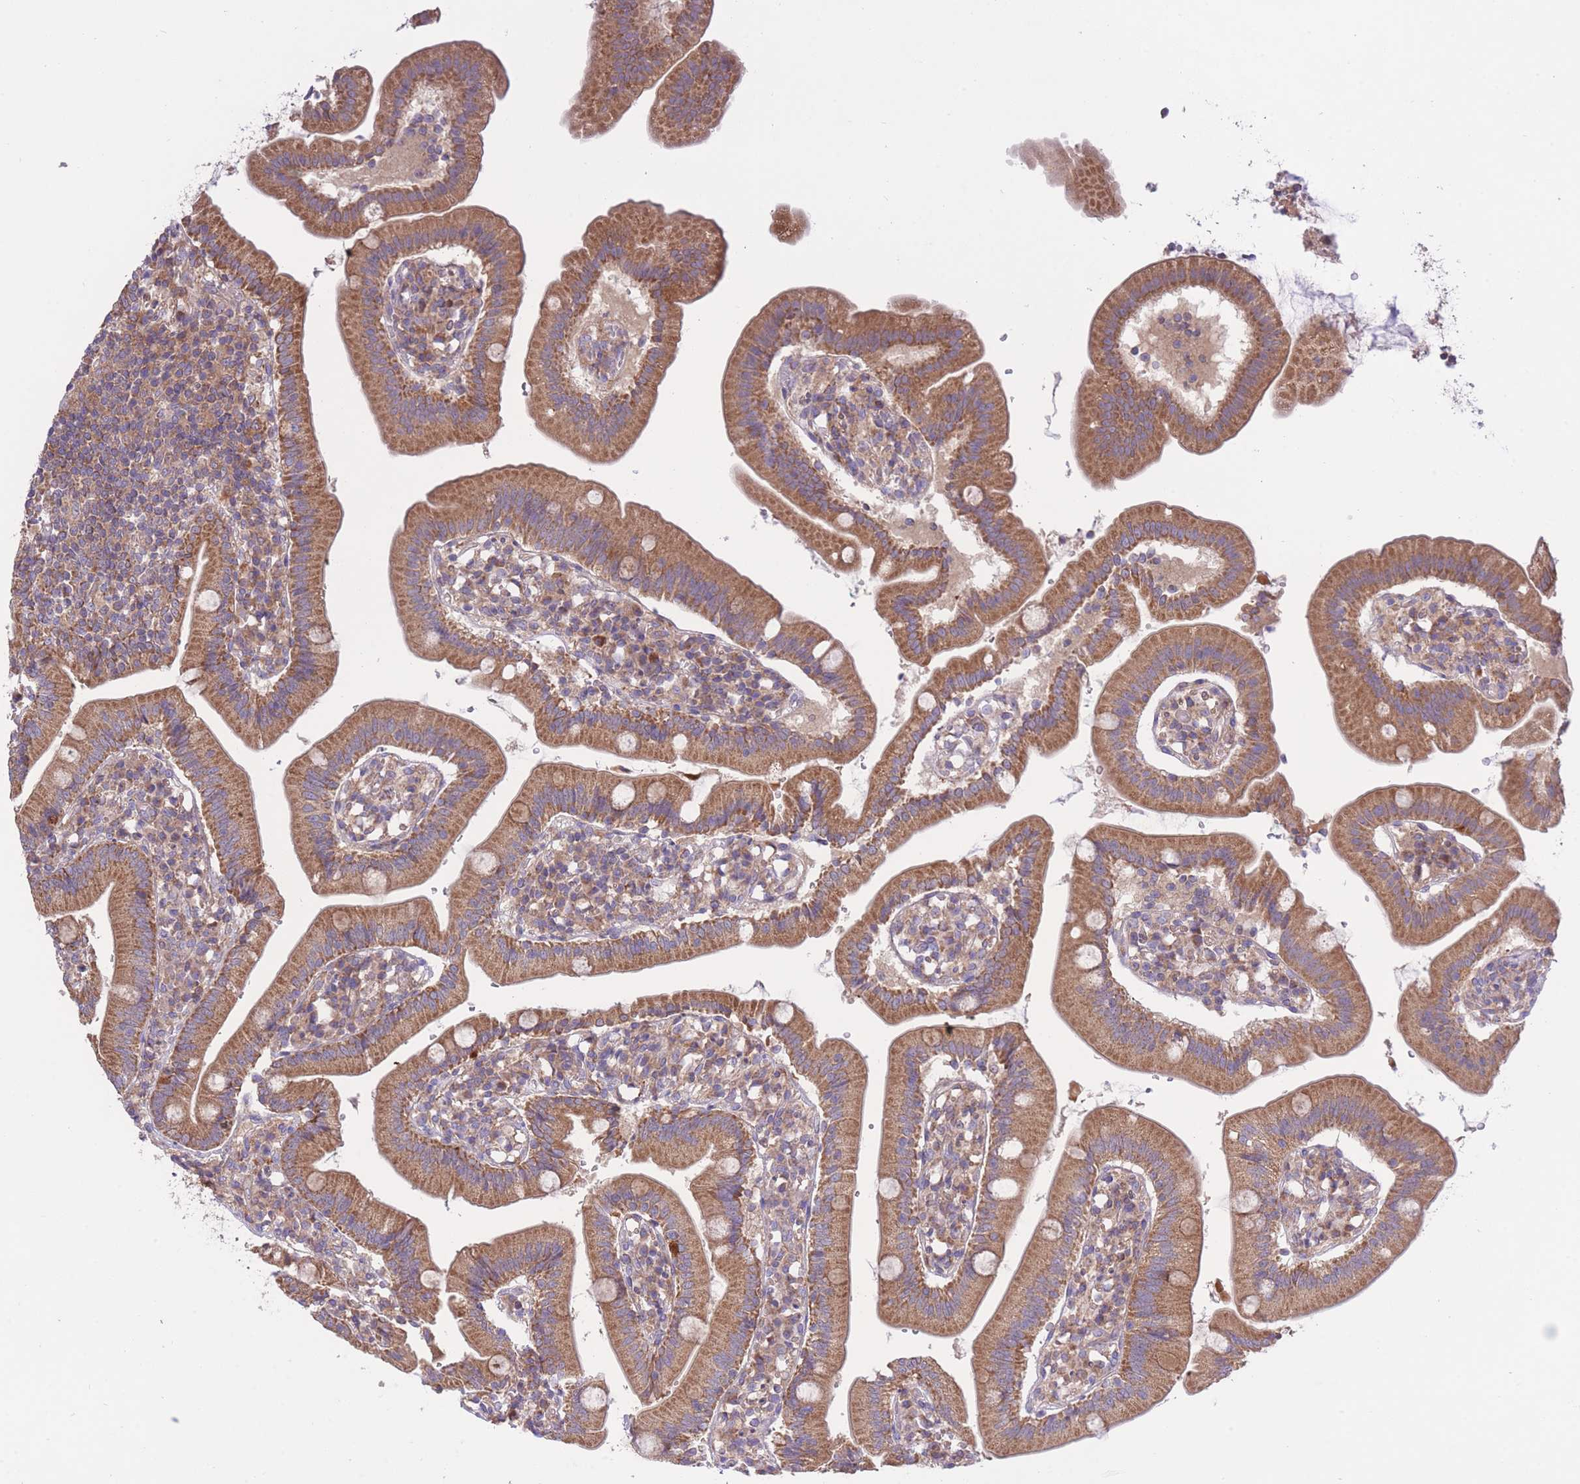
{"staining": {"intensity": "strong", "quantity": ">75%", "location": "cytoplasmic/membranous"}, "tissue": "duodenum", "cell_type": "Glandular cells", "image_type": "normal", "snomed": [{"axis": "morphology", "description": "Normal tissue, NOS"}, {"axis": "topography", "description": "Duodenum"}], "caption": "A micrograph showing strong cytoplasmic/membranous expression in approximately >75% of glandular cells in unremarkable duodenum, as visualized by brown immunohistochemical staining.", "gene": "ATP13A2", "patient": {"sex": "female", "age": 67}}